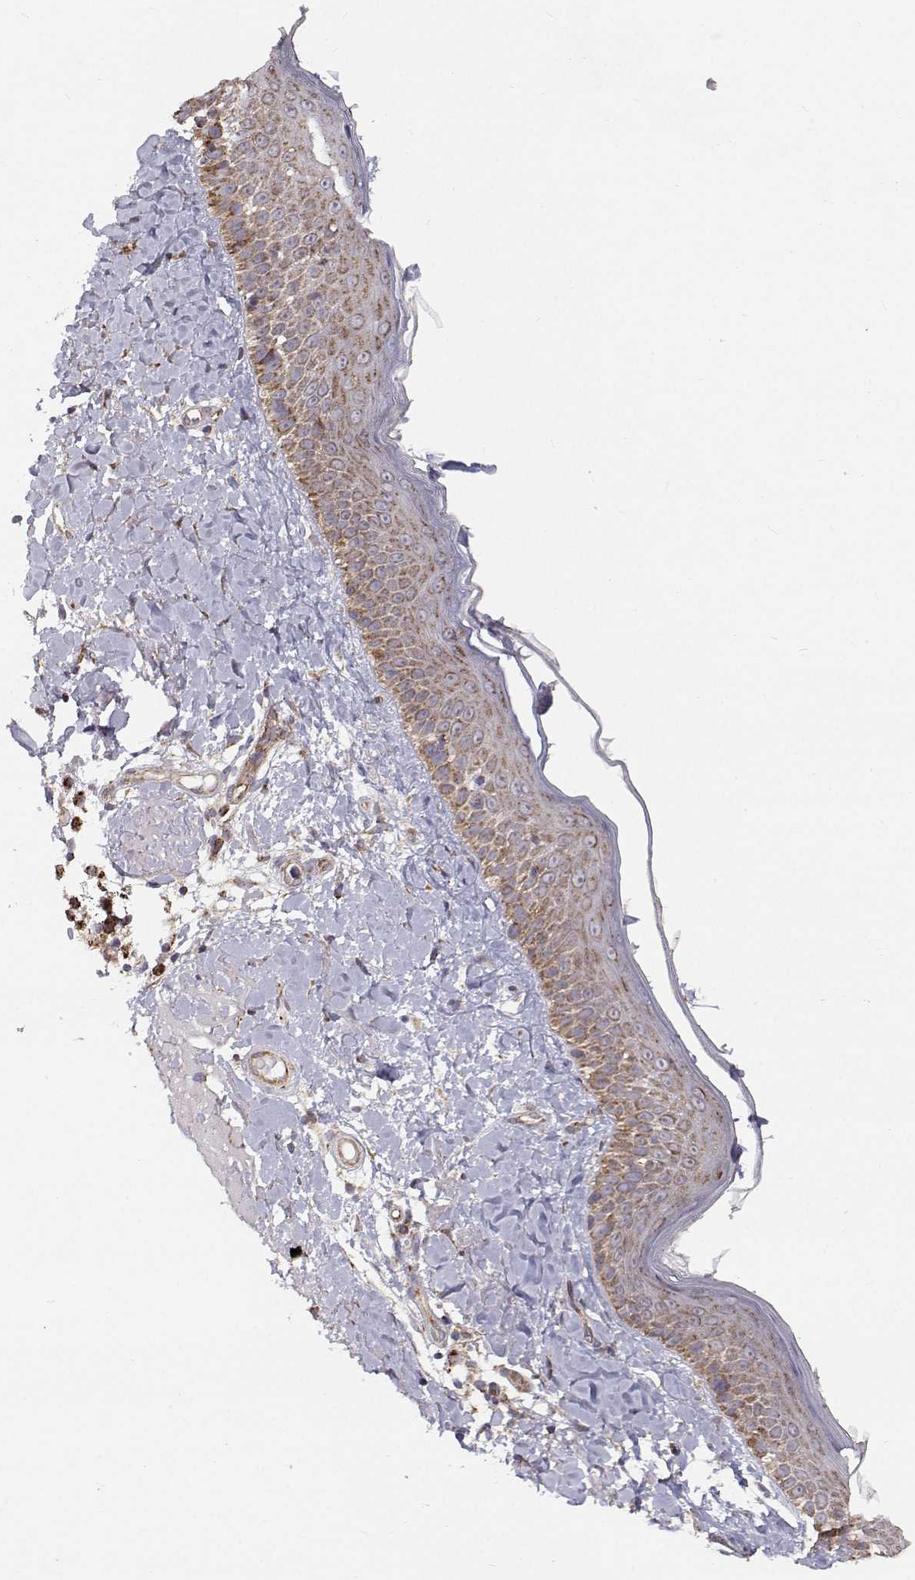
{"staining": {"intensity": "negative", "quantity": "none", "location": "none"}, "tissue": "skin", "cell_type": "Fibroblasts", "image_type": "normal", "snomed": [{"axis": "morphology", "description": "Normal tissue, NOS"}, {"axis": "topography", "description": "Skin"}], "caption": "Fibroblasts are negative for brown protein staining in unremarkable skin. (DAB (3,3'-diaminobenzidine) immunohistochemistry (IHC), high magnification).", "gene": "SPICE1", "patient": {"sex": "male", "age": 73}}